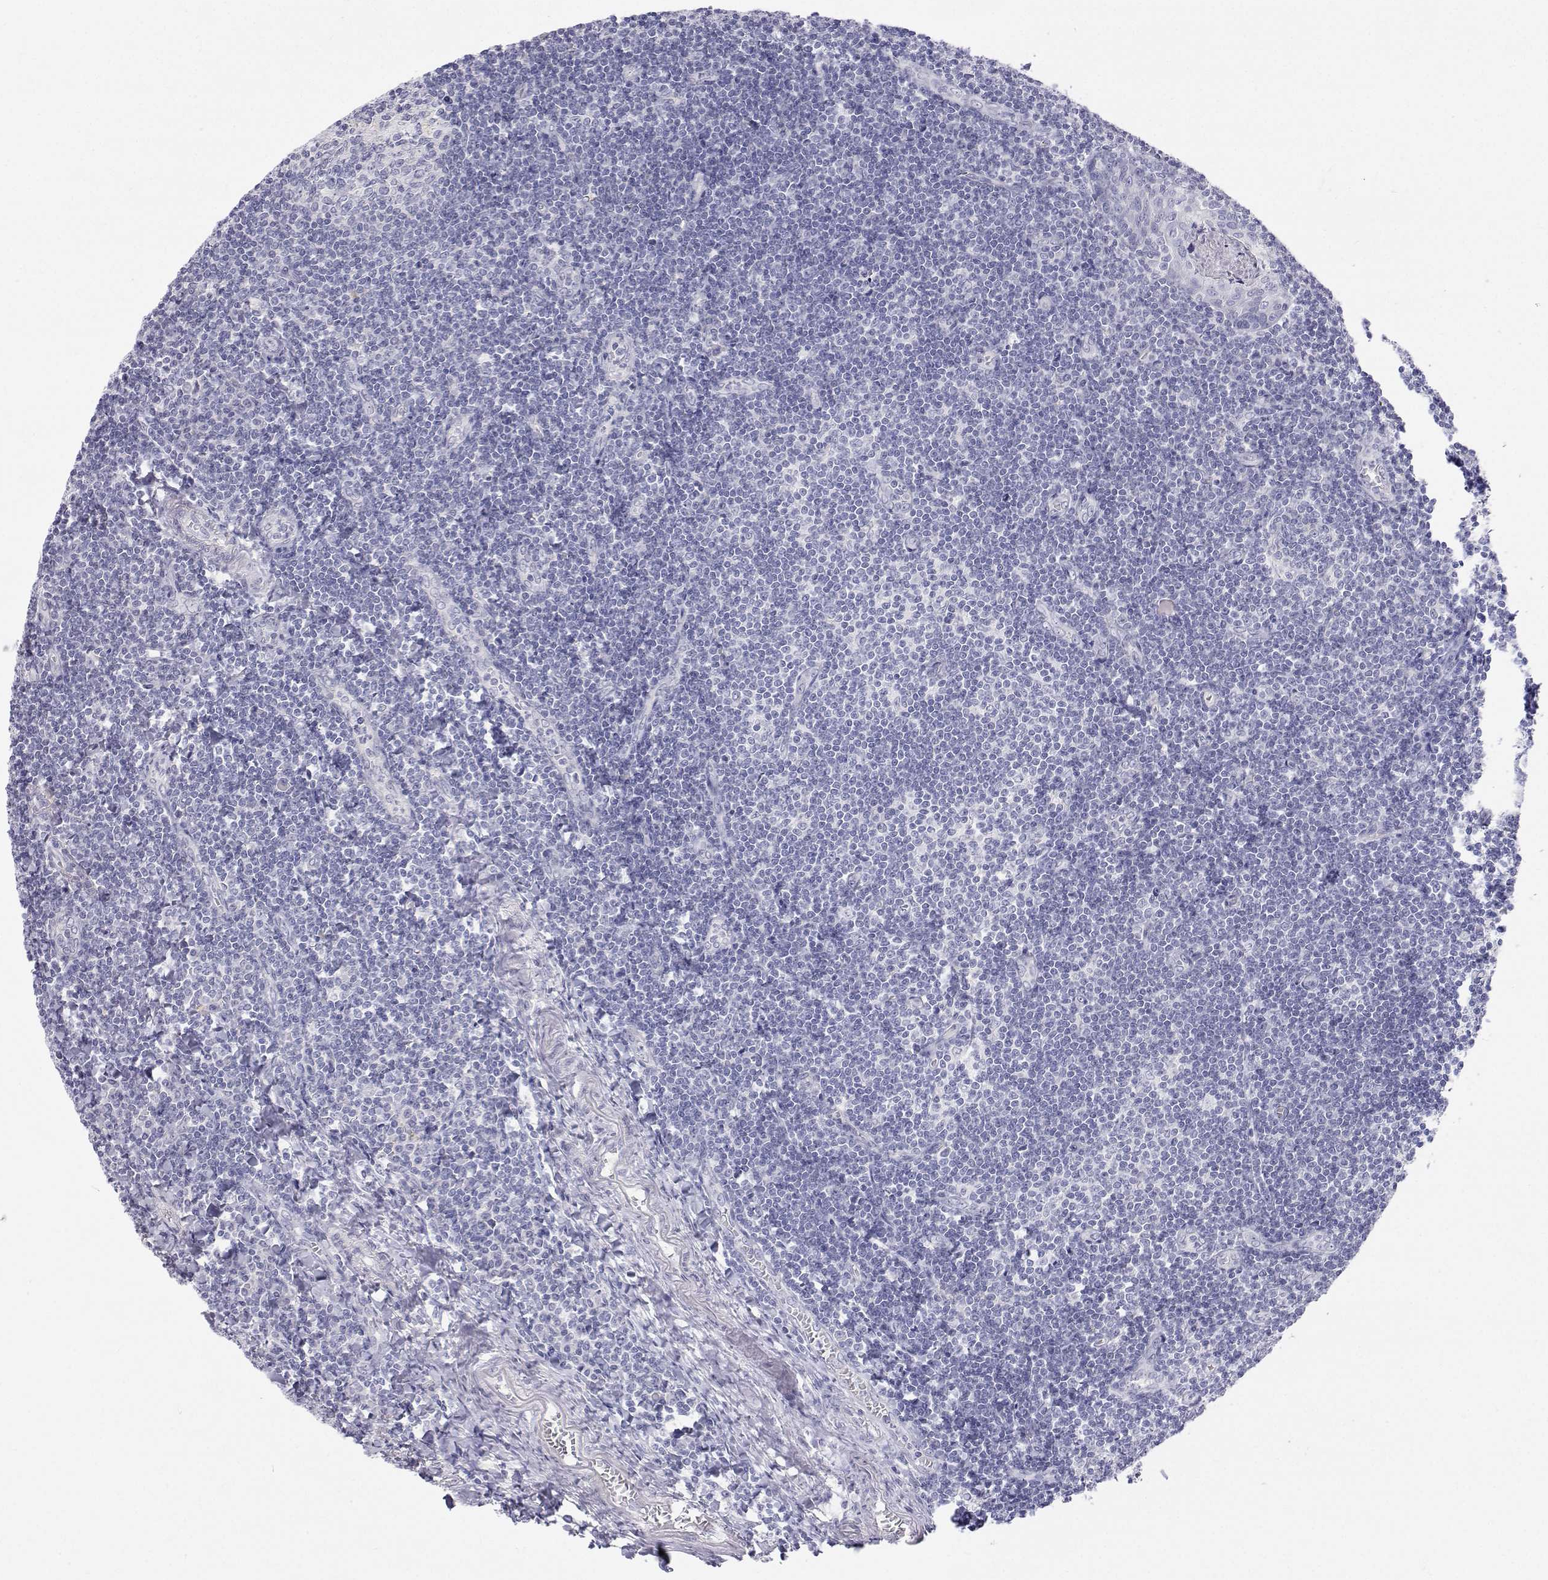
{"staining": {"intensity": "negative", "quantity": "none", "location": "none"}, "tissue": "tonsil", "cell_type": "Germinal center cells", "image_type": "normal", "snomed": [{"axis": "morphology", "description": "Normal tissue, NOS"}, {"axis": "morphology", "description": "Inflammation, NOS"}, {"axis": "topography", "description": "Tonsil"}], "caption": "This is an immunohistochemistry (IHC) micrograph of unremarkable tonsil. There is no positivity in germinal center cells.", "gene": "NCR2", "patient": {"sex": "female", "age": 31}}